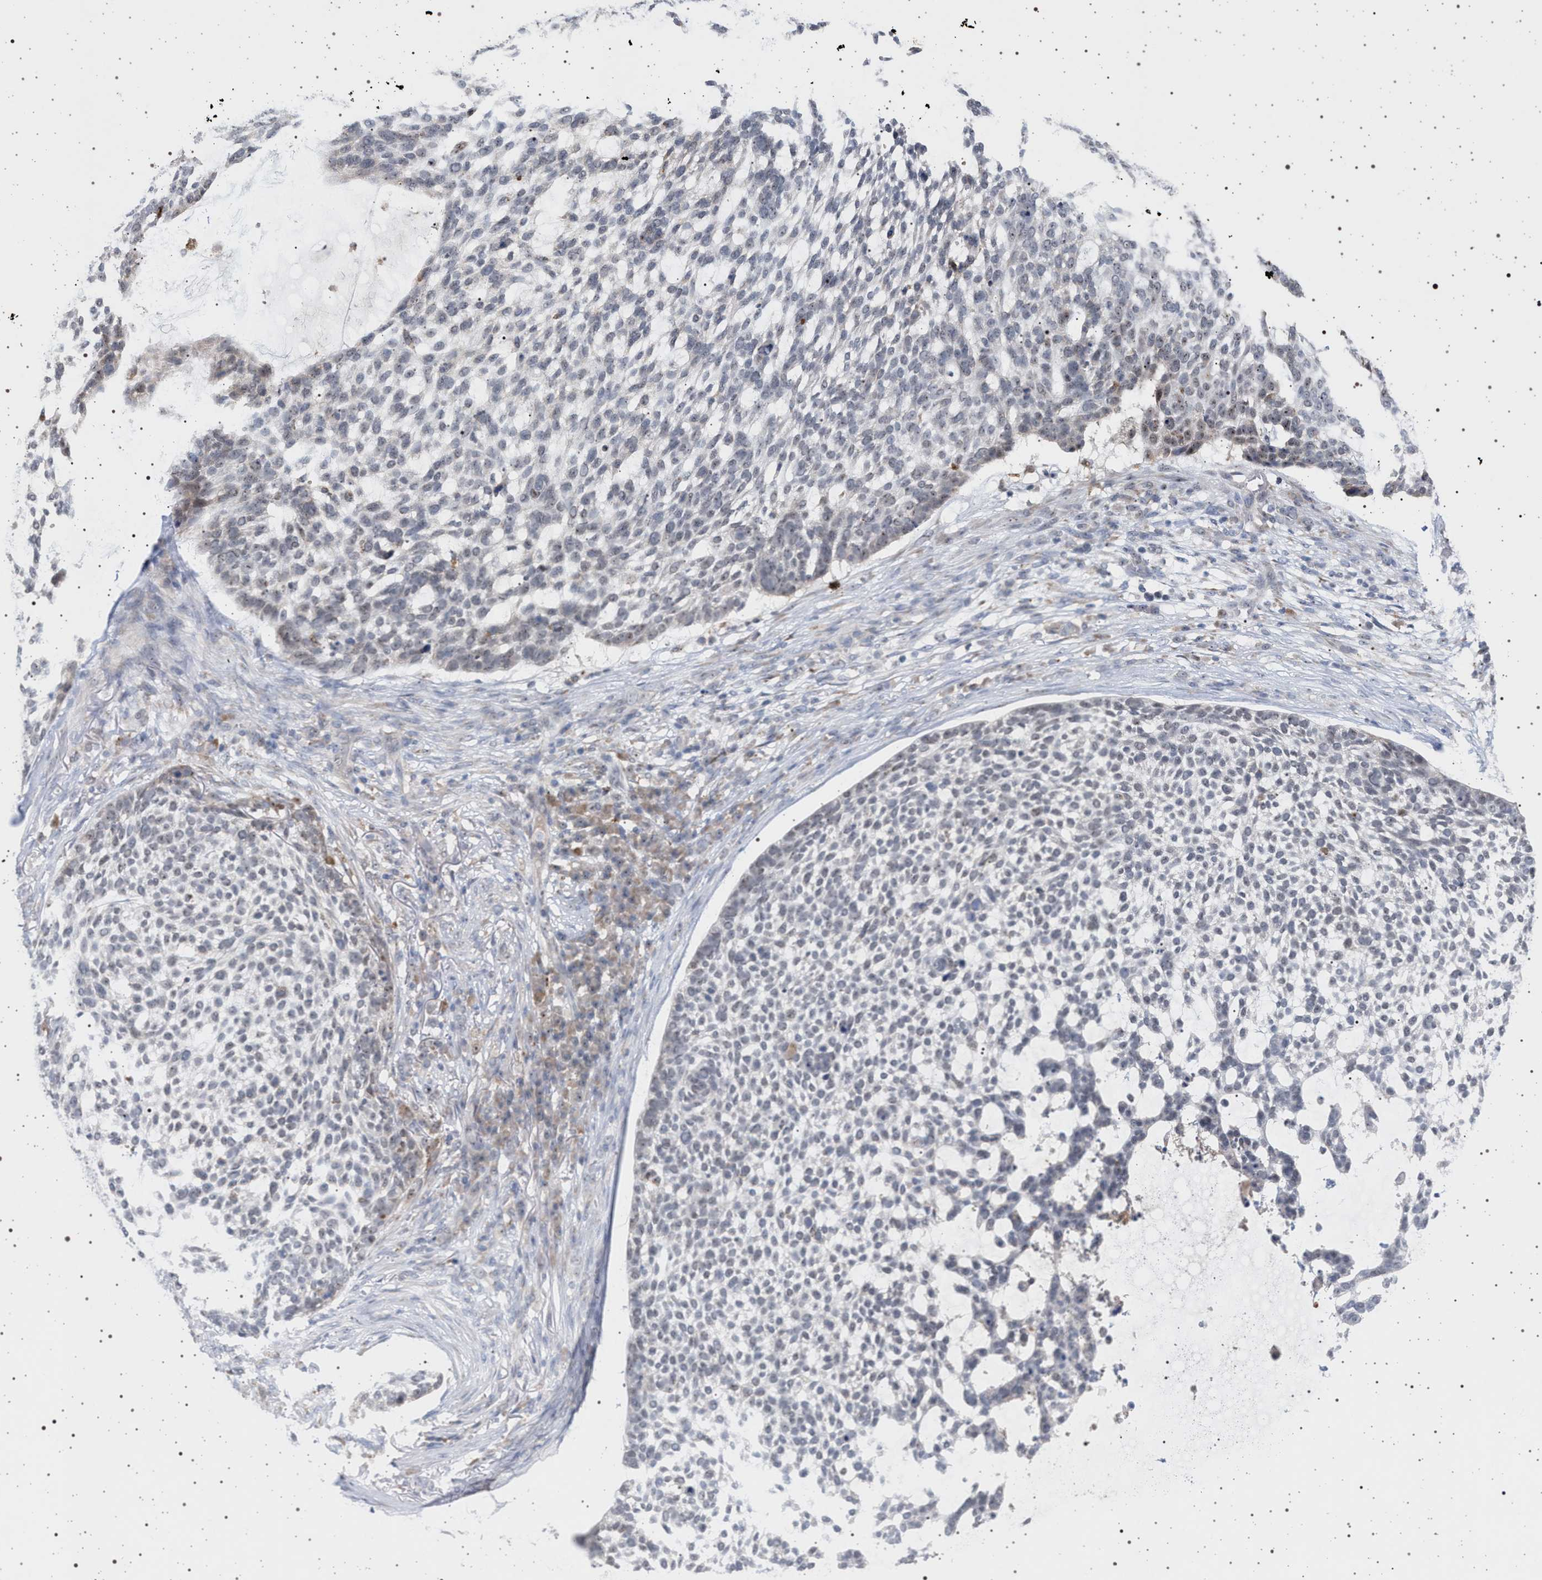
{"staining": {"intensity": "negative", "quantity": "none", "location": "none"}, "tissue": "skin cancer", "cell_type": "Tumor cells", "image_type": "cancer", "snomed": [{"axis": "morphology", "description": "Basal cell carcinoma"}, {"axis": "topography", "description": "Skin"}], "caption": "IHC micrograph of skin cancer (basal cell carcinoma) stained for a protein (brown), which shows no staining in tumor cells.", "gene": "ELAC2", "patient": {"sex": "female", "age": 64}}